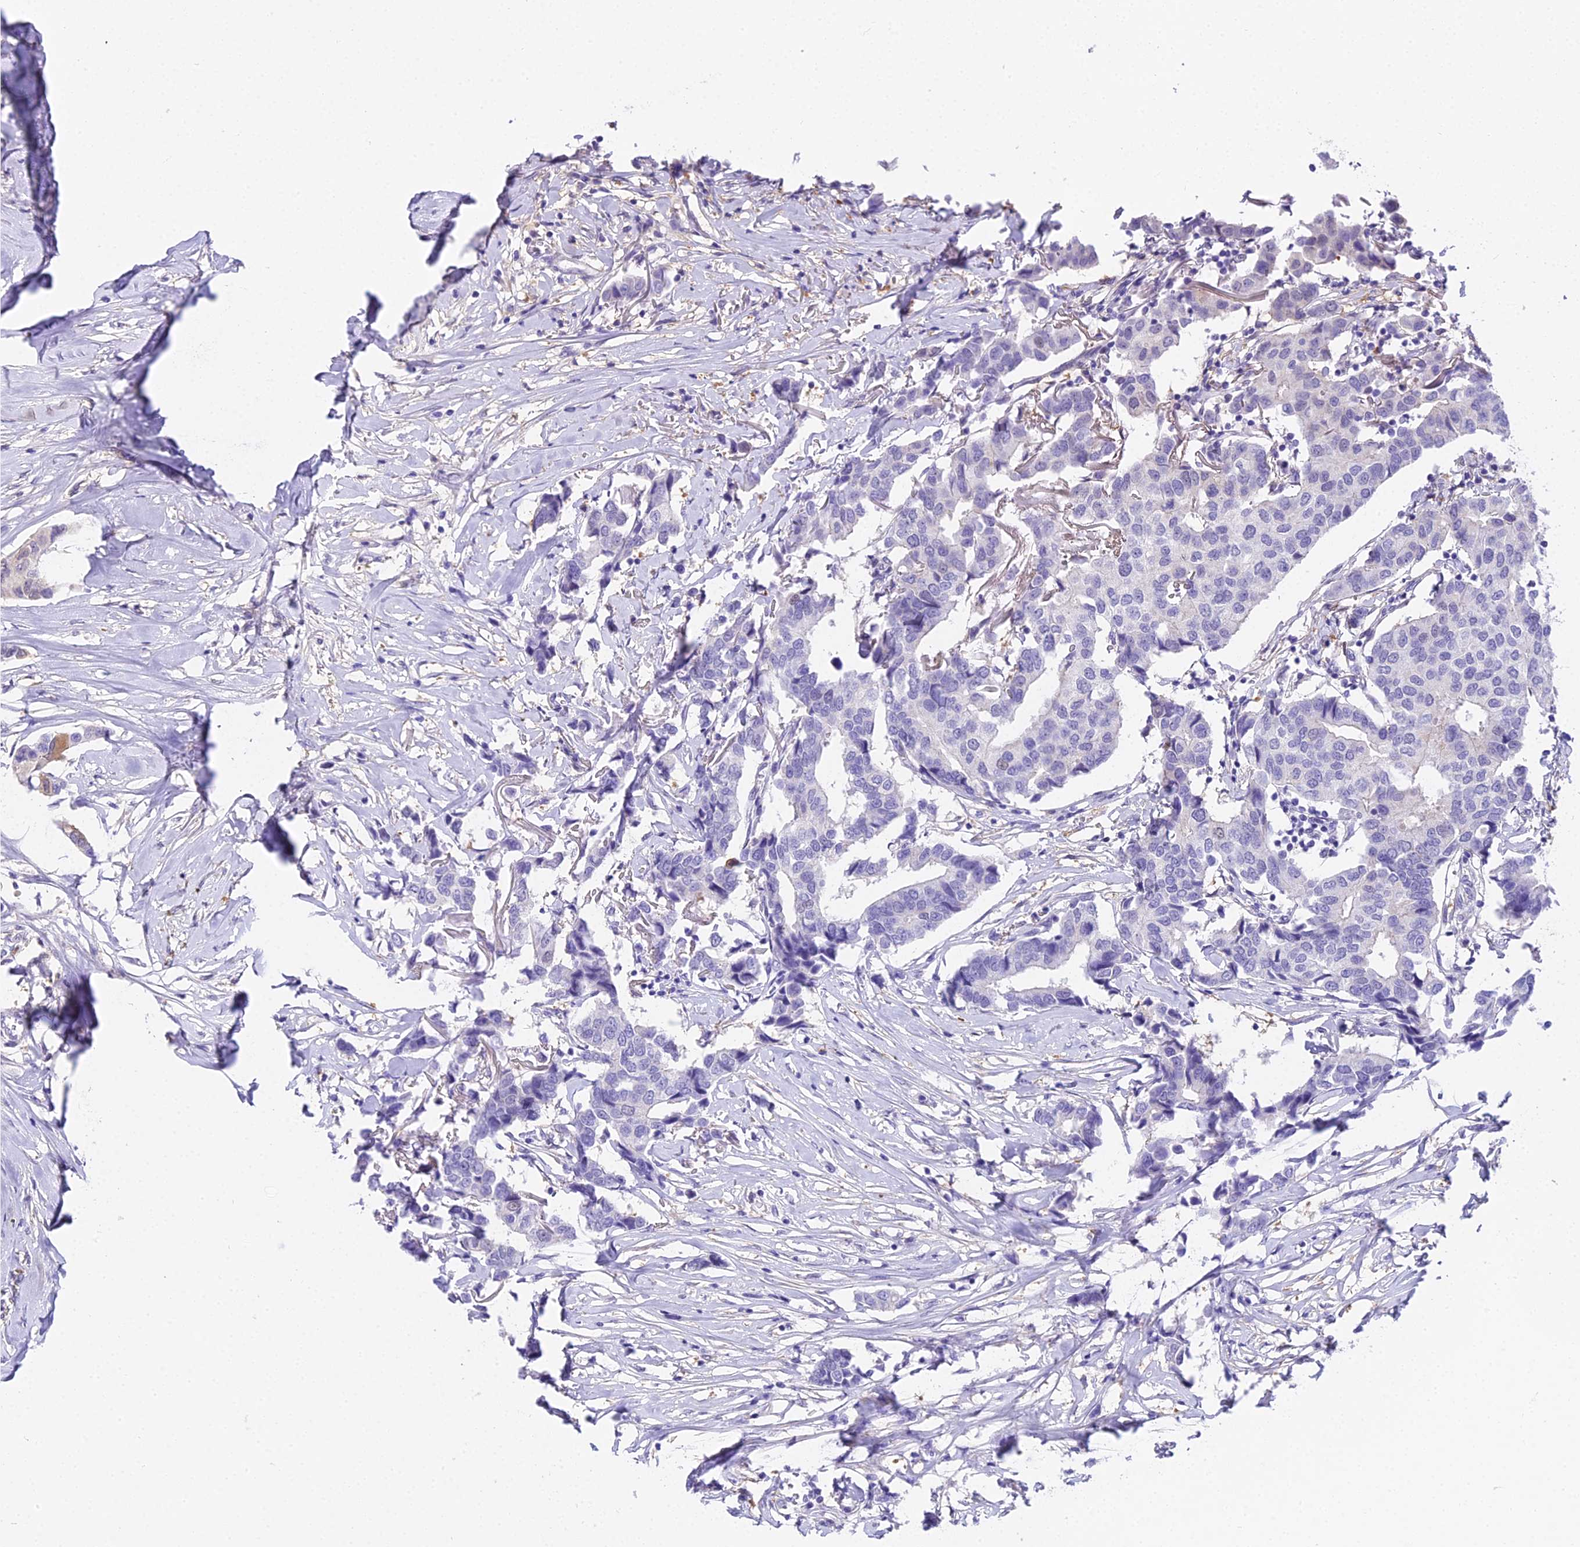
{"staining": {"intensity": "negative", "quantity": "none", "location": "none"}, "tissue": "breast cancer", "cell_type": "Tumor cells", "image_type": "cancer", "snomed": [{"axis": "morphology", "description": "Duct carcinoma"}, {"axis": "topography", "description": "Breast"}], "caption": "Breast cancer stained for a protein using IHC demonstrates no staining tumor cells.", "gene": "MAT2A", "patient": {"sex": "female", "age": 80}}